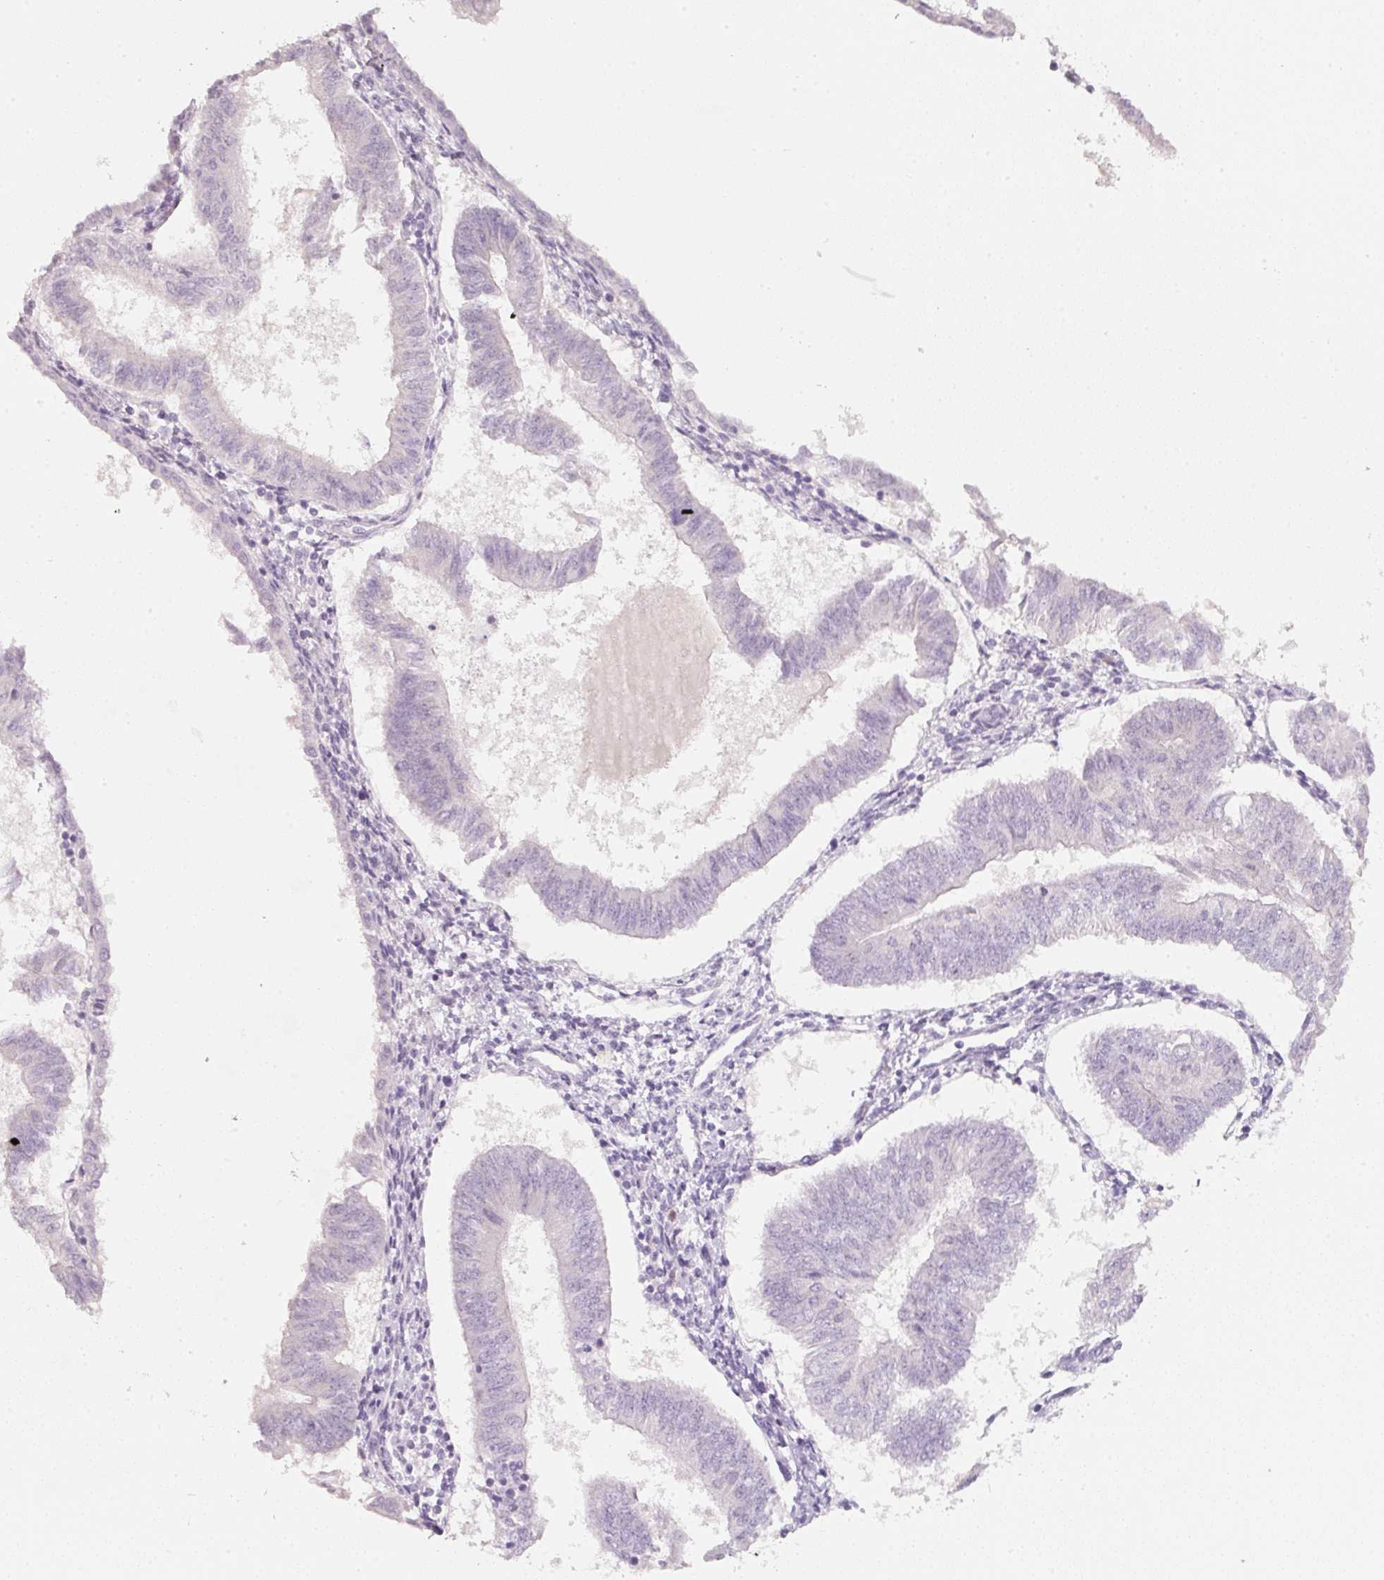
{"staining": {"intensity": "negative", "quantity": "none", "location": "none"}, "tissue": "endometrial cancer", "cell_type": "Tumor cells", "image_type": "cancer", "snomed": [{"axis": "morphology", "description": "Adenocarcinoma, NOS"}, {"axis": "topography", "description": "Endometrium"}], "caption": "This is a image of IHC staining of endometrial cancer (adenocarcinoma), which shows no staining in tumor cells.", "gene": "ENSG00000206549", "patient": {"sex": "female", "age": 58}}